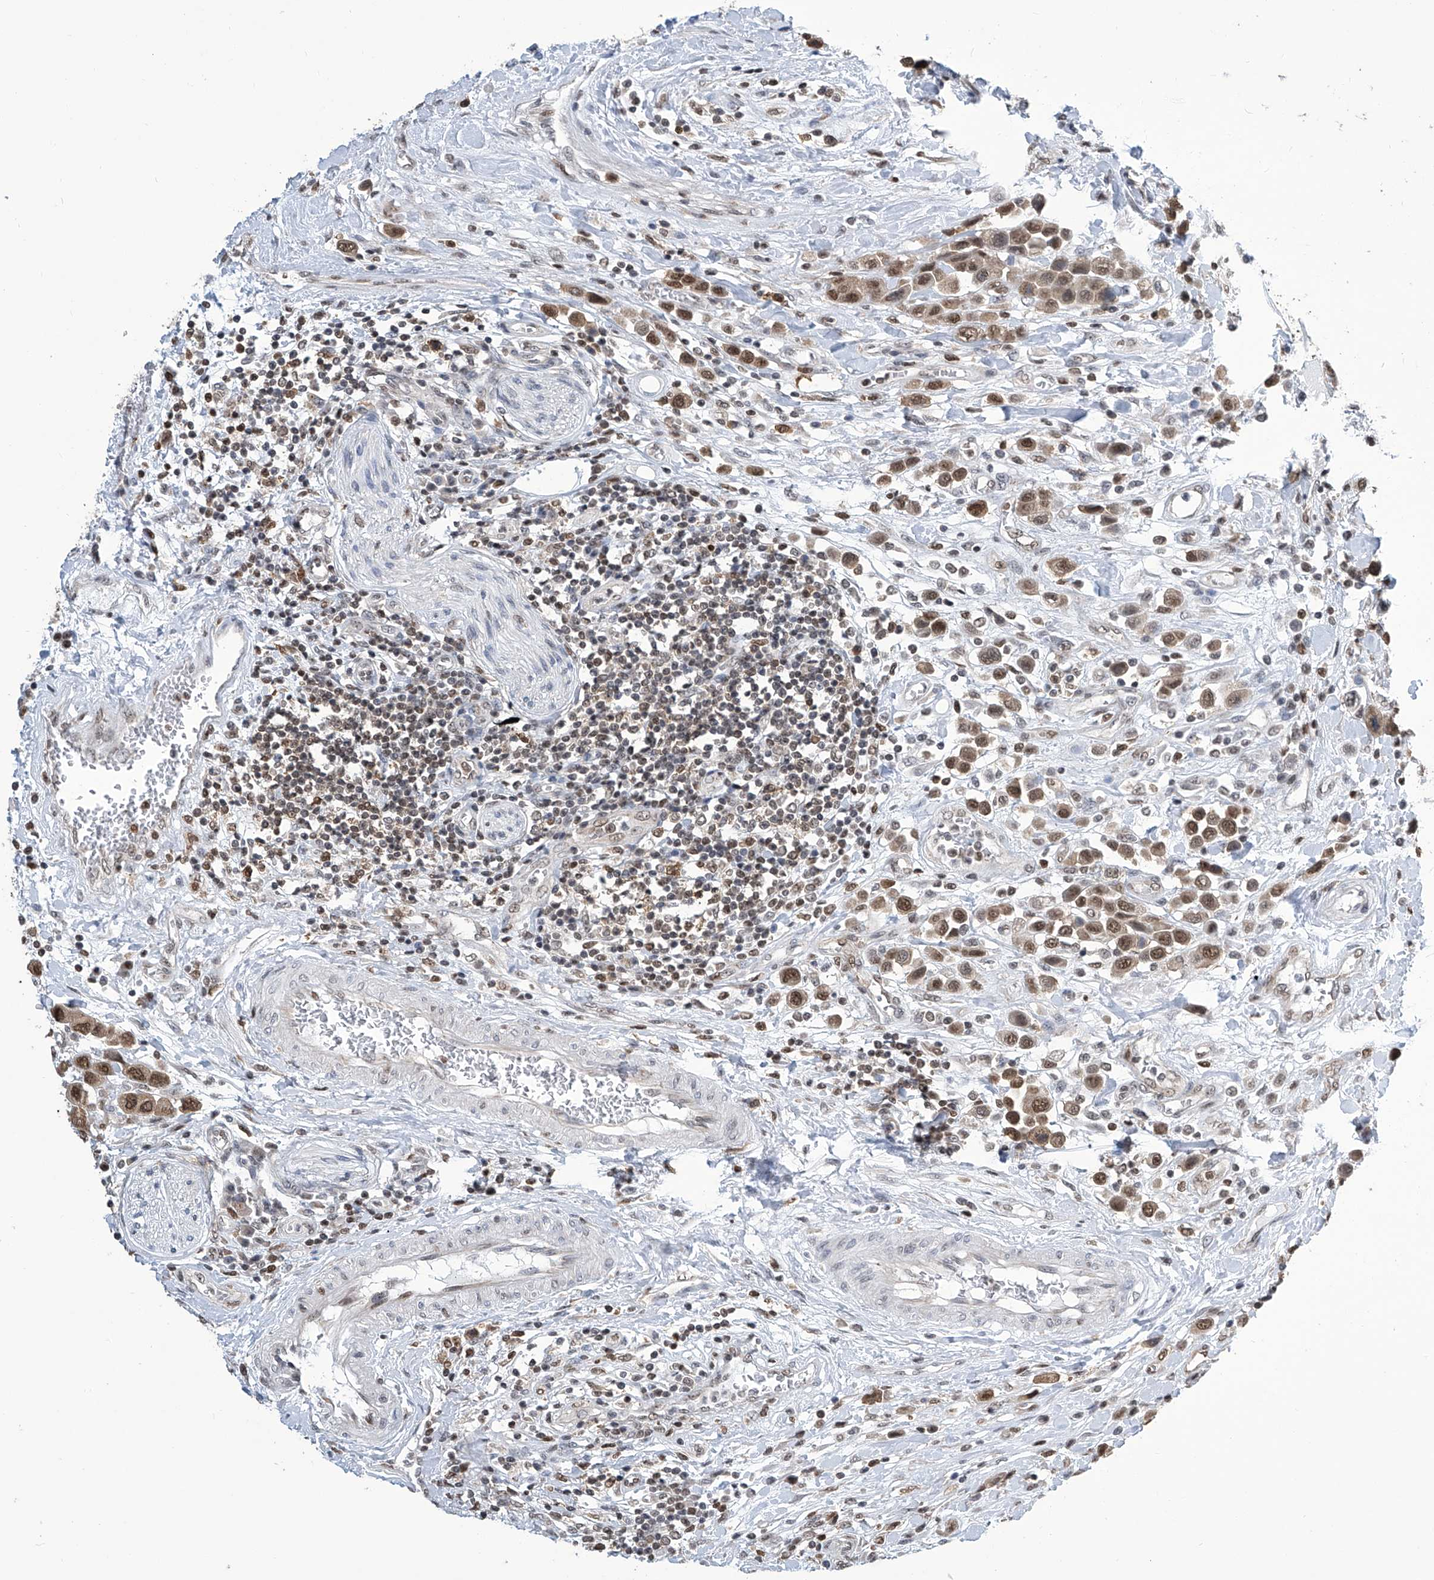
{"staining": {"intensity": "moderate", "quantity": ">75%", "location": "nuclear"}, "tissue": "urothelial cancer", "cell_type": "Tumor cells", "image_type": "cancer", "snomed": [{"axis": "morphology", "description": "Urothelial carcinoma, High grade"}, {"axis": "topography", "description": "Urinary bladder"}], "caption": "Moderate nuclear expression is identified in about >75% of tumor cells in urothelial cancer. The staining is performed using DAB (3,3'-diaminobenzidine) brown chromogen to label protein expression. The nuclei are counter-stained blue using hematoxylin.", "gene": "SREBF2", "patient": {"sex": "male", "age": 50}}